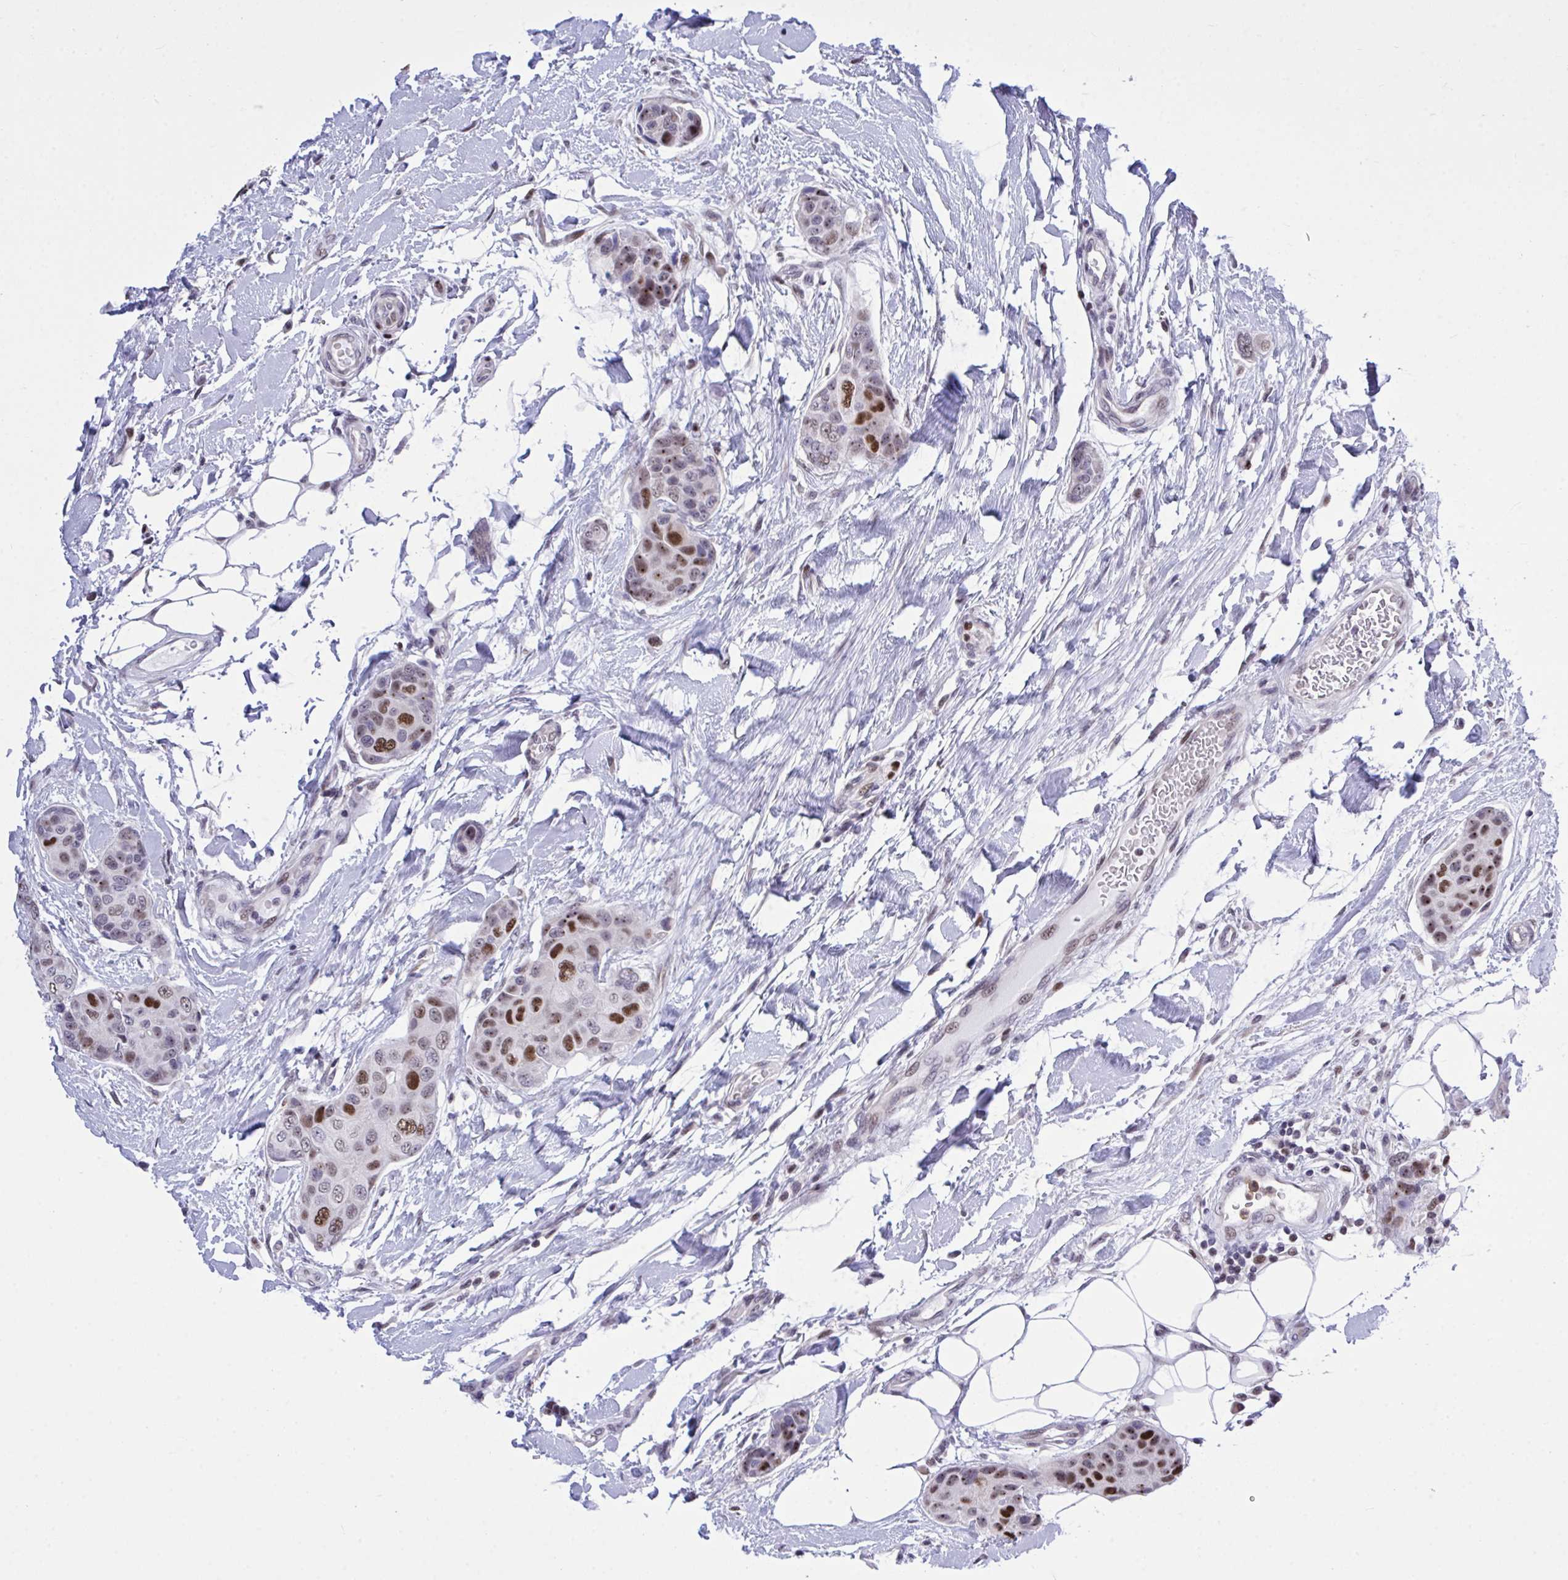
{"staining": {"intensity": "strong", "quantity": "25%-75%", "location": "nuclear"}, "tissue": "breast cancer", "cell_type": "Tumor cells", "image_type": "cancer", "snomed": [{"axis": "morphology", "description": "Duct carcinoma"}, {"axis": "topography", "description": "Breast"}, {"axis": "topography", "description": "Lymph node"}], "caption": "A micrograph of breast cancer stained for a protein exhibits strong nuclear brown staining in tumor cells. (DAB (3,3'-diaminobenzidine) IHC with brightfield microscopy, high magnification).", "gene": "C1QL2", "patient": {"sex": "female", "age": 80}}